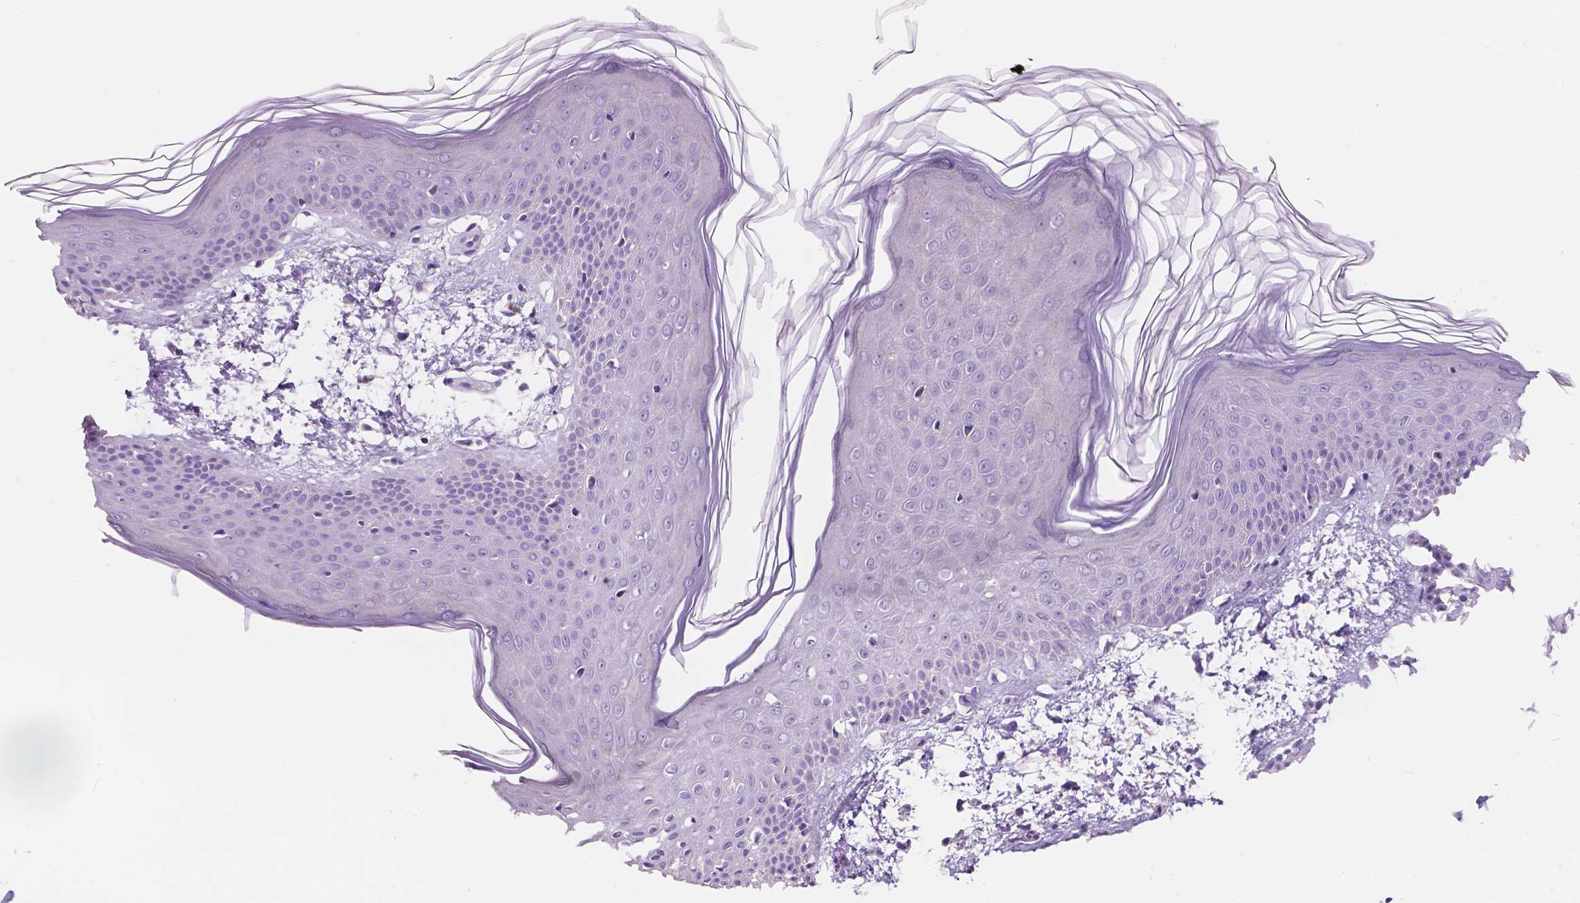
{"staining": {"intensity": "negative", "quantity": "none", "location": "none"}, "tissue": "skin", "cell_type": "Fibroblasts", "image_type": "normal", "snomed": [{"axis": "morphology", "description": "Normal tissue, NOS"}, {"axis": "topography", "description": "Skin"}], "caption": "IHC of unremarkable human skin shows no positivity in fibroblasts. (Stains: DAB (3,3'-diaminobenzidine) immunohistochemistry (IHC) with hematoxylin counter stain, Microscopy: brightfield microscopy at high magnification).", "gene": "SIRT2", "patient": {"sex": "female", "age": 62}}